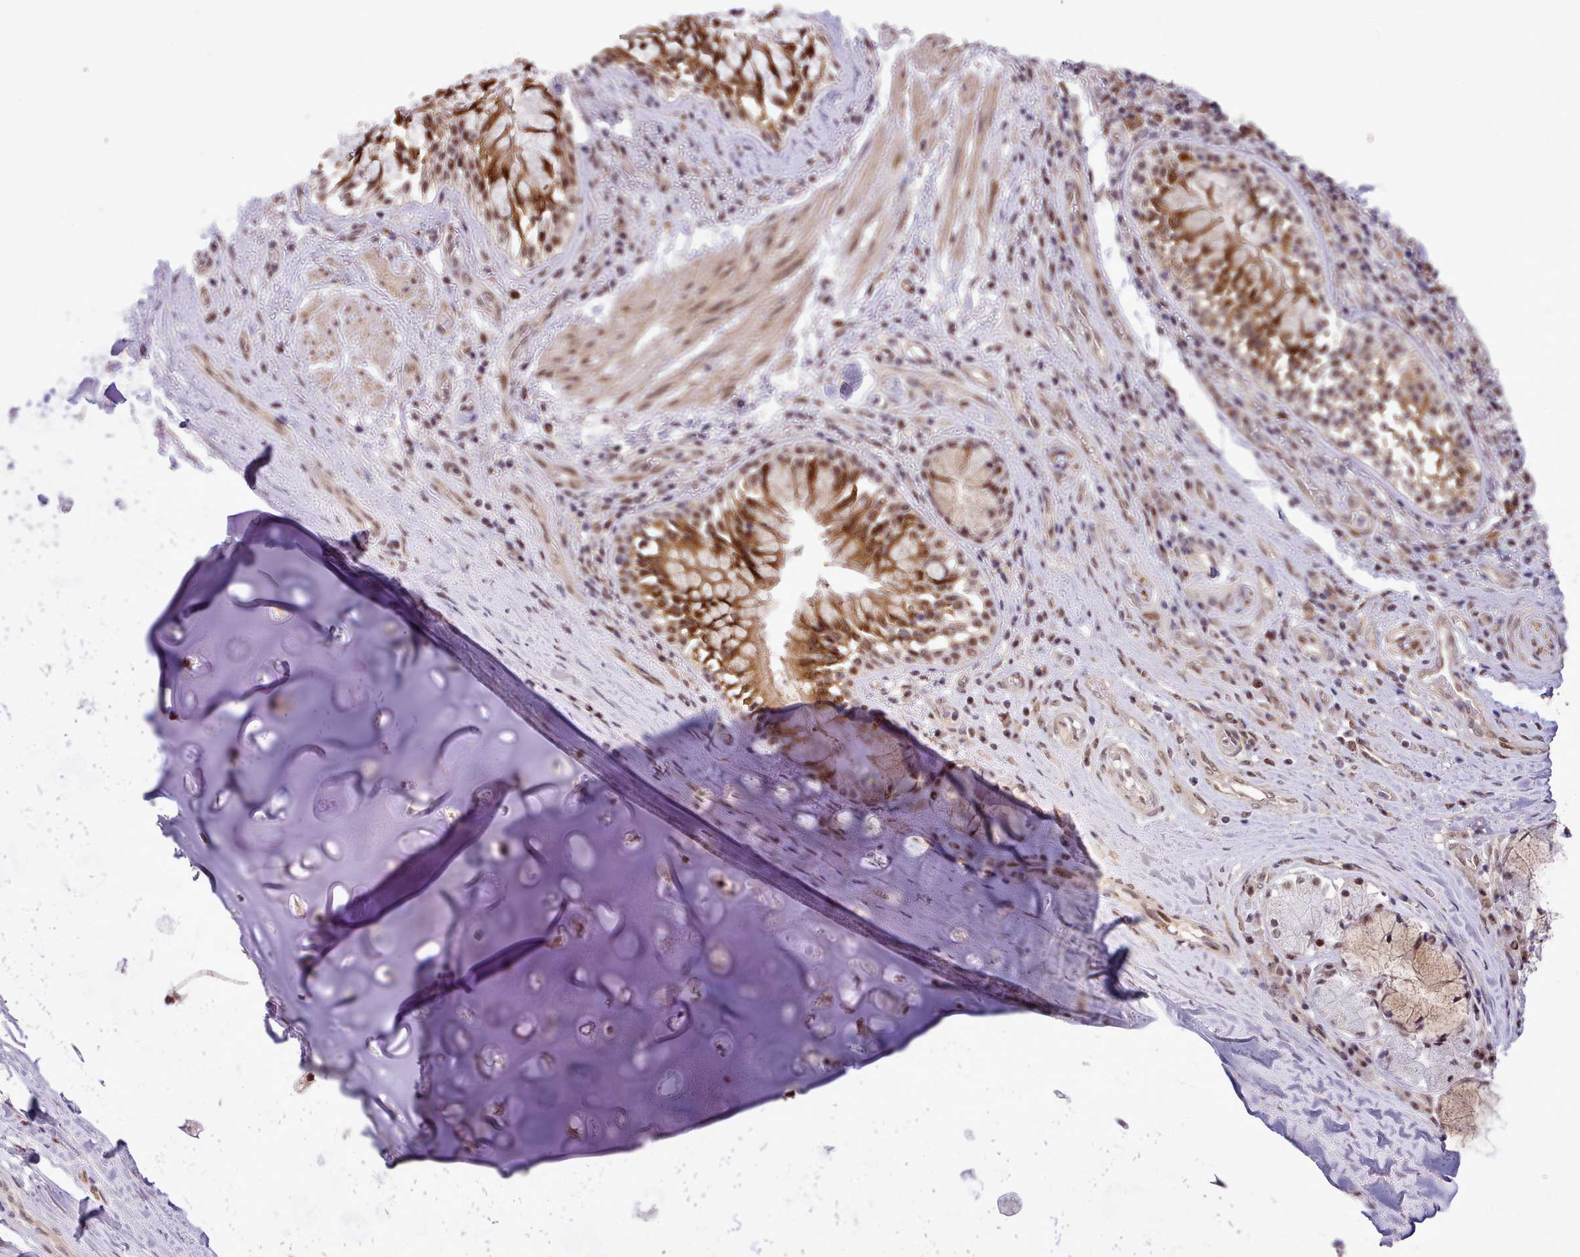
{"staining": {"intensity": "moderate", "quantity": "25%-75%", "location": "nuclear"}, "tissue": "adipose tissue", "cell_type": "Adipocytes", "image_type": "normal", "snomed": [{"axis": "morphology", "description": "Normal tissue, NOS"}, {"axis": "morphology", "description": "Squamous cell carcinoma, NOS"}, {"axis": "topography", "description": "Bronchus"}, {"axis": "topography", "description": "Lung"}], "caption": "Brown immunohistochemical staining in normal adipose tissue exhibits moderate nuclear expression in about 25%-75% of adipocytes.", "gene": "HOXB7", "patient": {"sex": "male", "age": 64}}